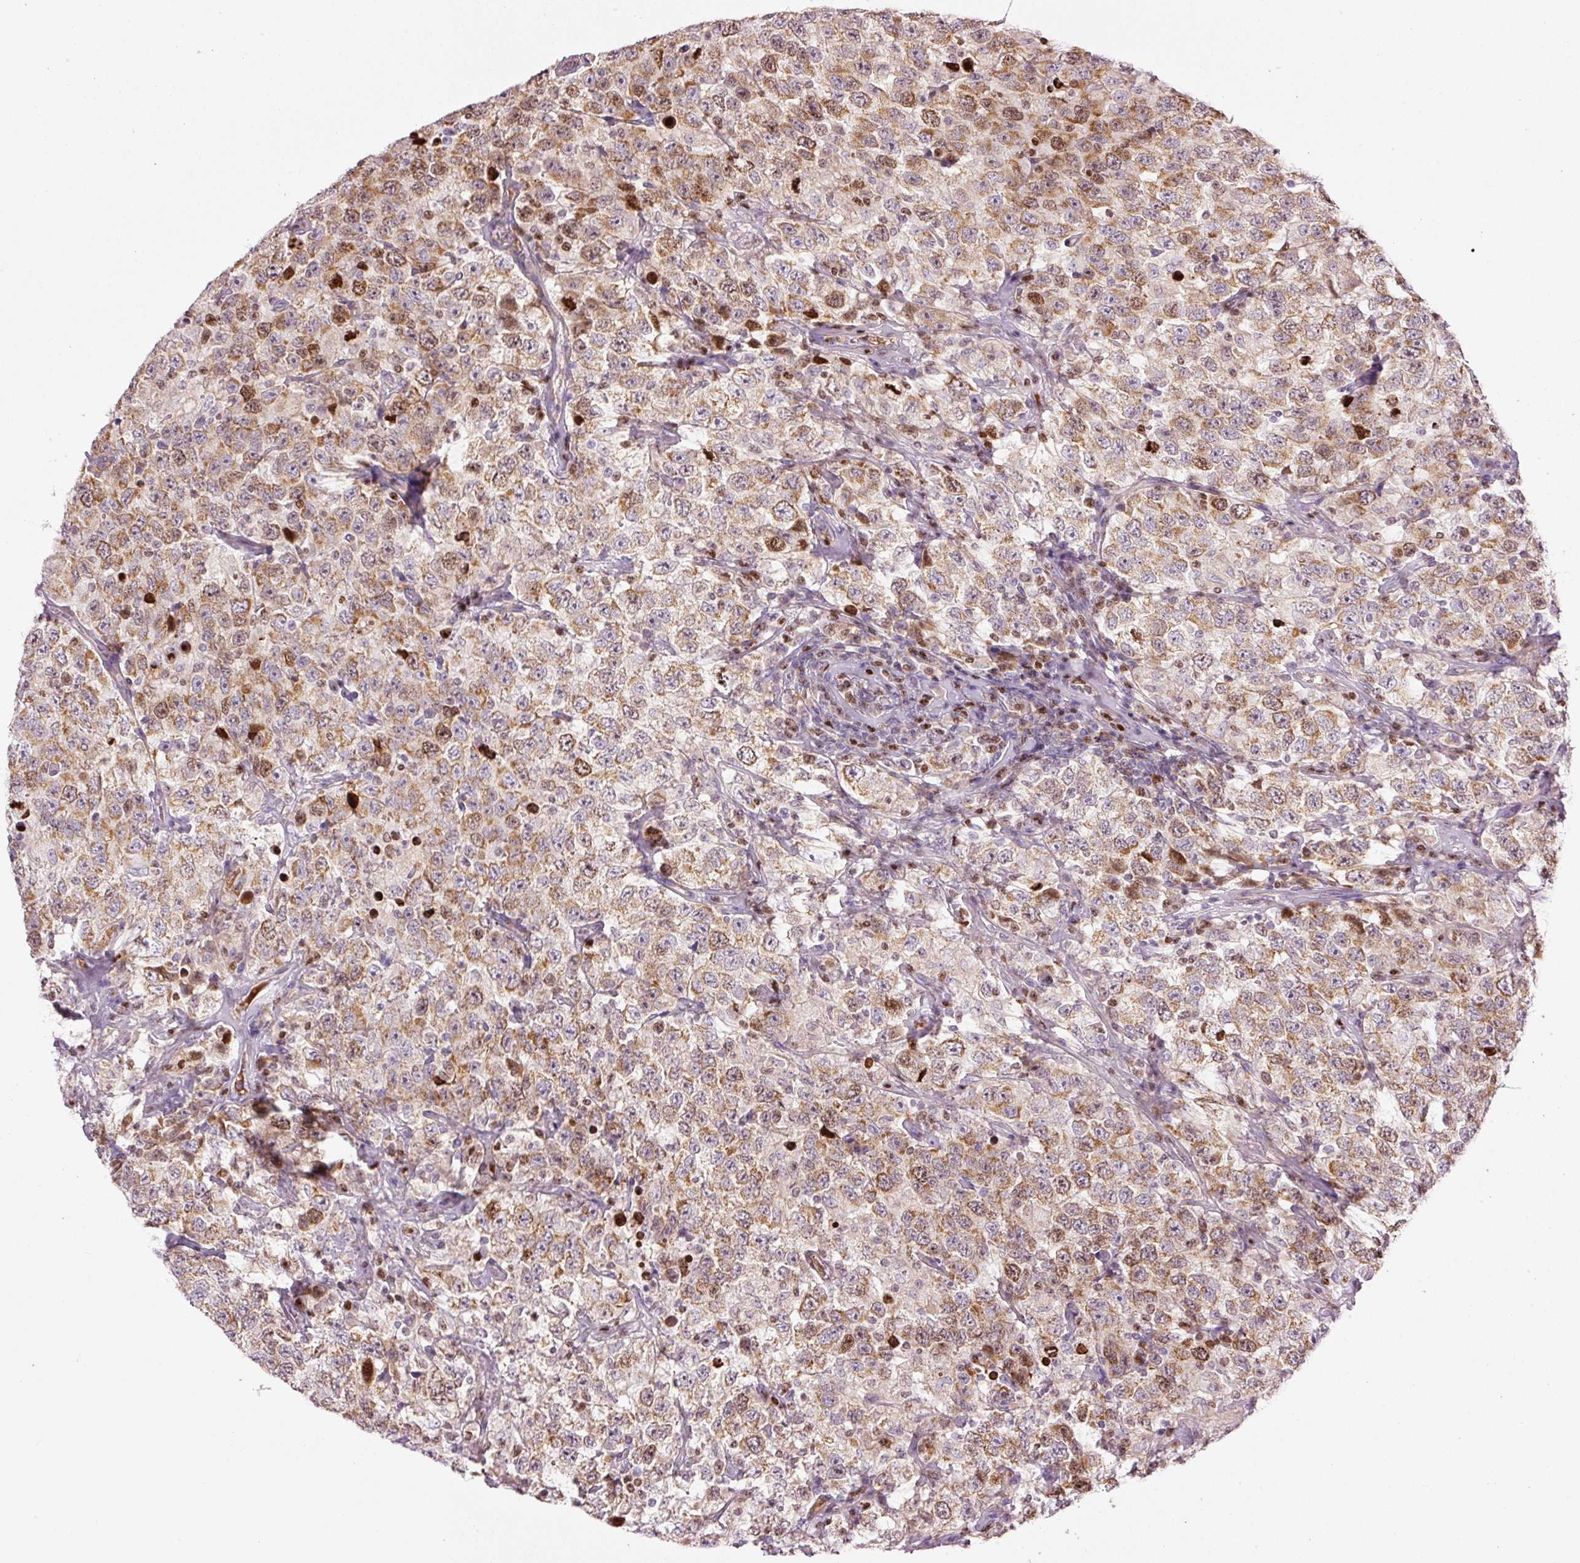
{"staining": {"intensity": "moderate", "quantity": ">75%", "location": "cytoplasmic/membranous,nuclear"}, "tissue": "testis cancer", "cell_type": "Tumor cells", "image_type": "cancer", "snomed": [{"axis": "morphology", "description": "Seminoma, NOS"}, {"axis": "topography", "description": "Testis"}], "caption": "Immunohistochemistry staining of testis cancer (seminoma), which demonstrates medium levels of moderate cytoplasmic/membranous and nuclear staining in approximately >75% of tumor cells indicating moderate cytoplasmic/membranous and nuclear protein expression. The staining was performed using DAB (3,3'-diaminobenzidine) (brown) for protein detection and nuclei were counterstained in hematoxylin (blue).", "gene": "TMEM8B", "patient": {"sex": "male", "age": 41}}